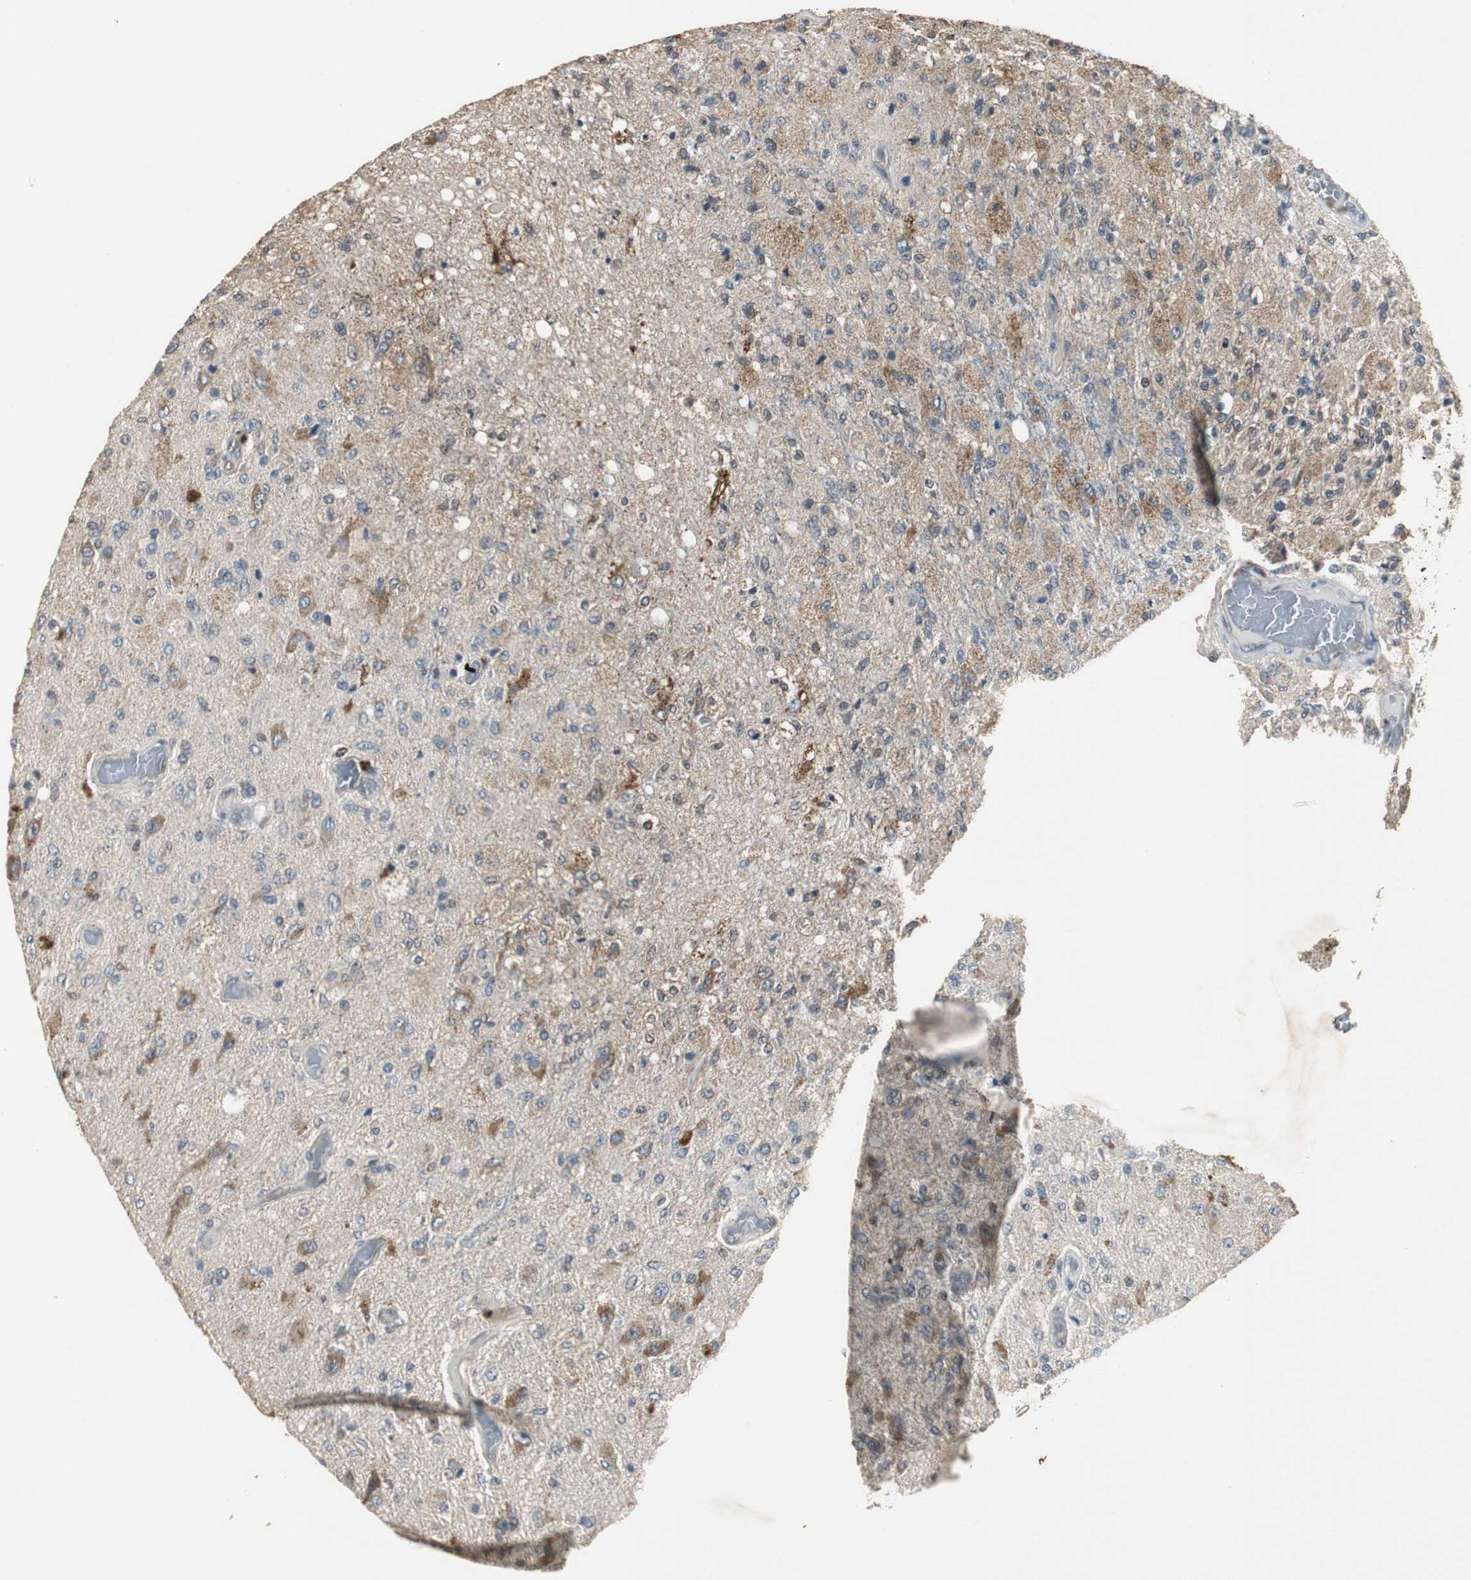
{"staining": {"intensity": "moderate", "quantity": "25%-75%", "location": "cytoplasmic/membranous"}, "tissue": "glioma", "cell_type": "Tumor cells", "image_type": "cancer", "snomed": [{"axis": "morphology", "description": "Normal tissue, NOS"}, {"axis": "morphology", "description": "Glioma, malignant, High grade"}, {"axis": "topography", "description": "Cerebral cortex"}], "caption": "Protein expression analysis of glioma displays moderate cytoplasmic/membranous staining in approximately 25%-75% of tumor cells.", "gene": "JTB", "patient": {"sex": "male", "age": 77}}